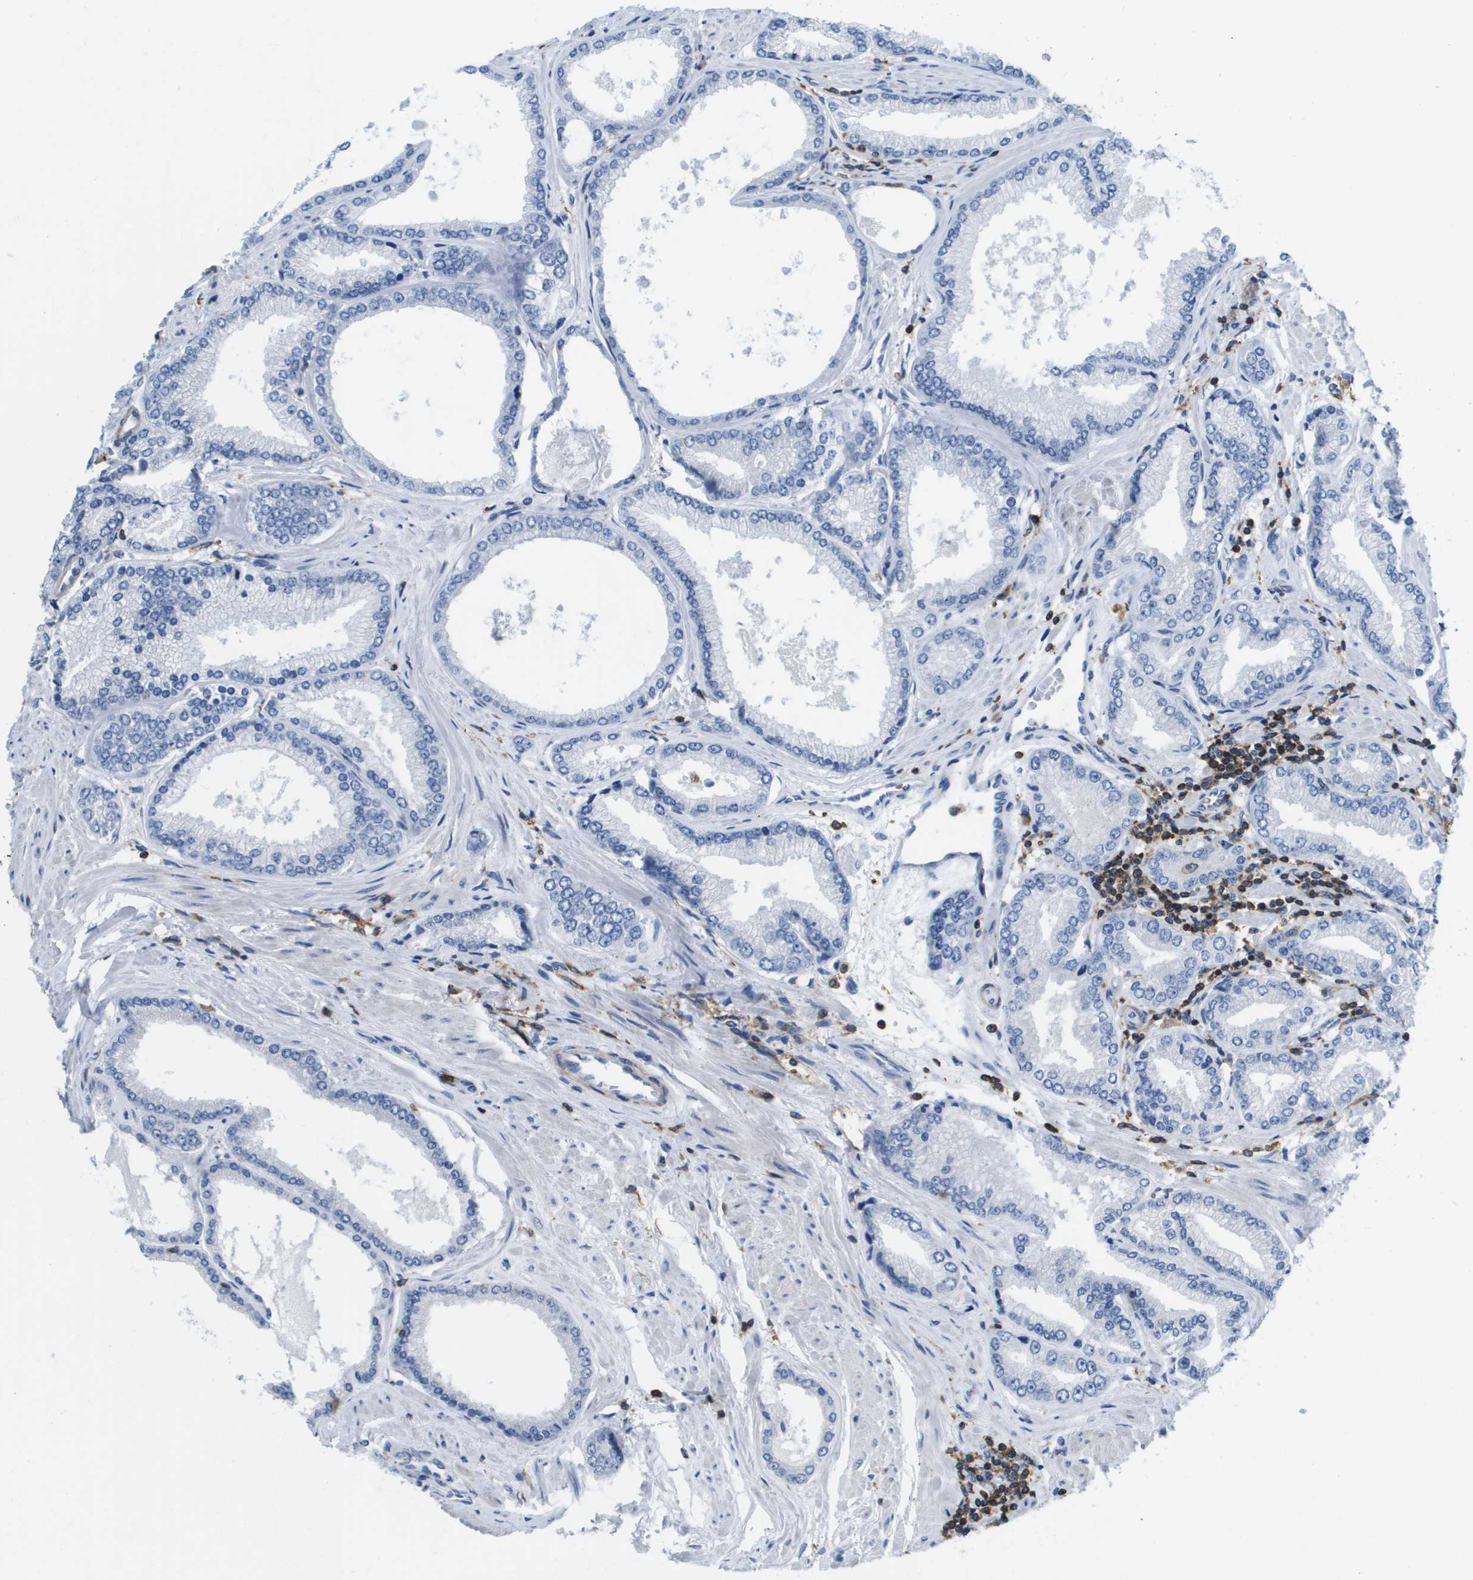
{"staining": {"intensity": "negative", "quantity": "none", "location": "none"}, "tissue": "prostate cancer", "cell_type": "Tumor cells", "image_type": "cancer", "snomed": [{"axis": "morphology", "description": "Adenocarcinoma, High grade"}, {"axis": "topography", "description": "Prostate"}], "caption": "Adenocarcinoma (high-grade) (prostate) stained for a protein using immunohistochemistry reveals no expression tumor cells.", "gene": "RCSD1", "patient": {"sex": "male", "age": 61}}